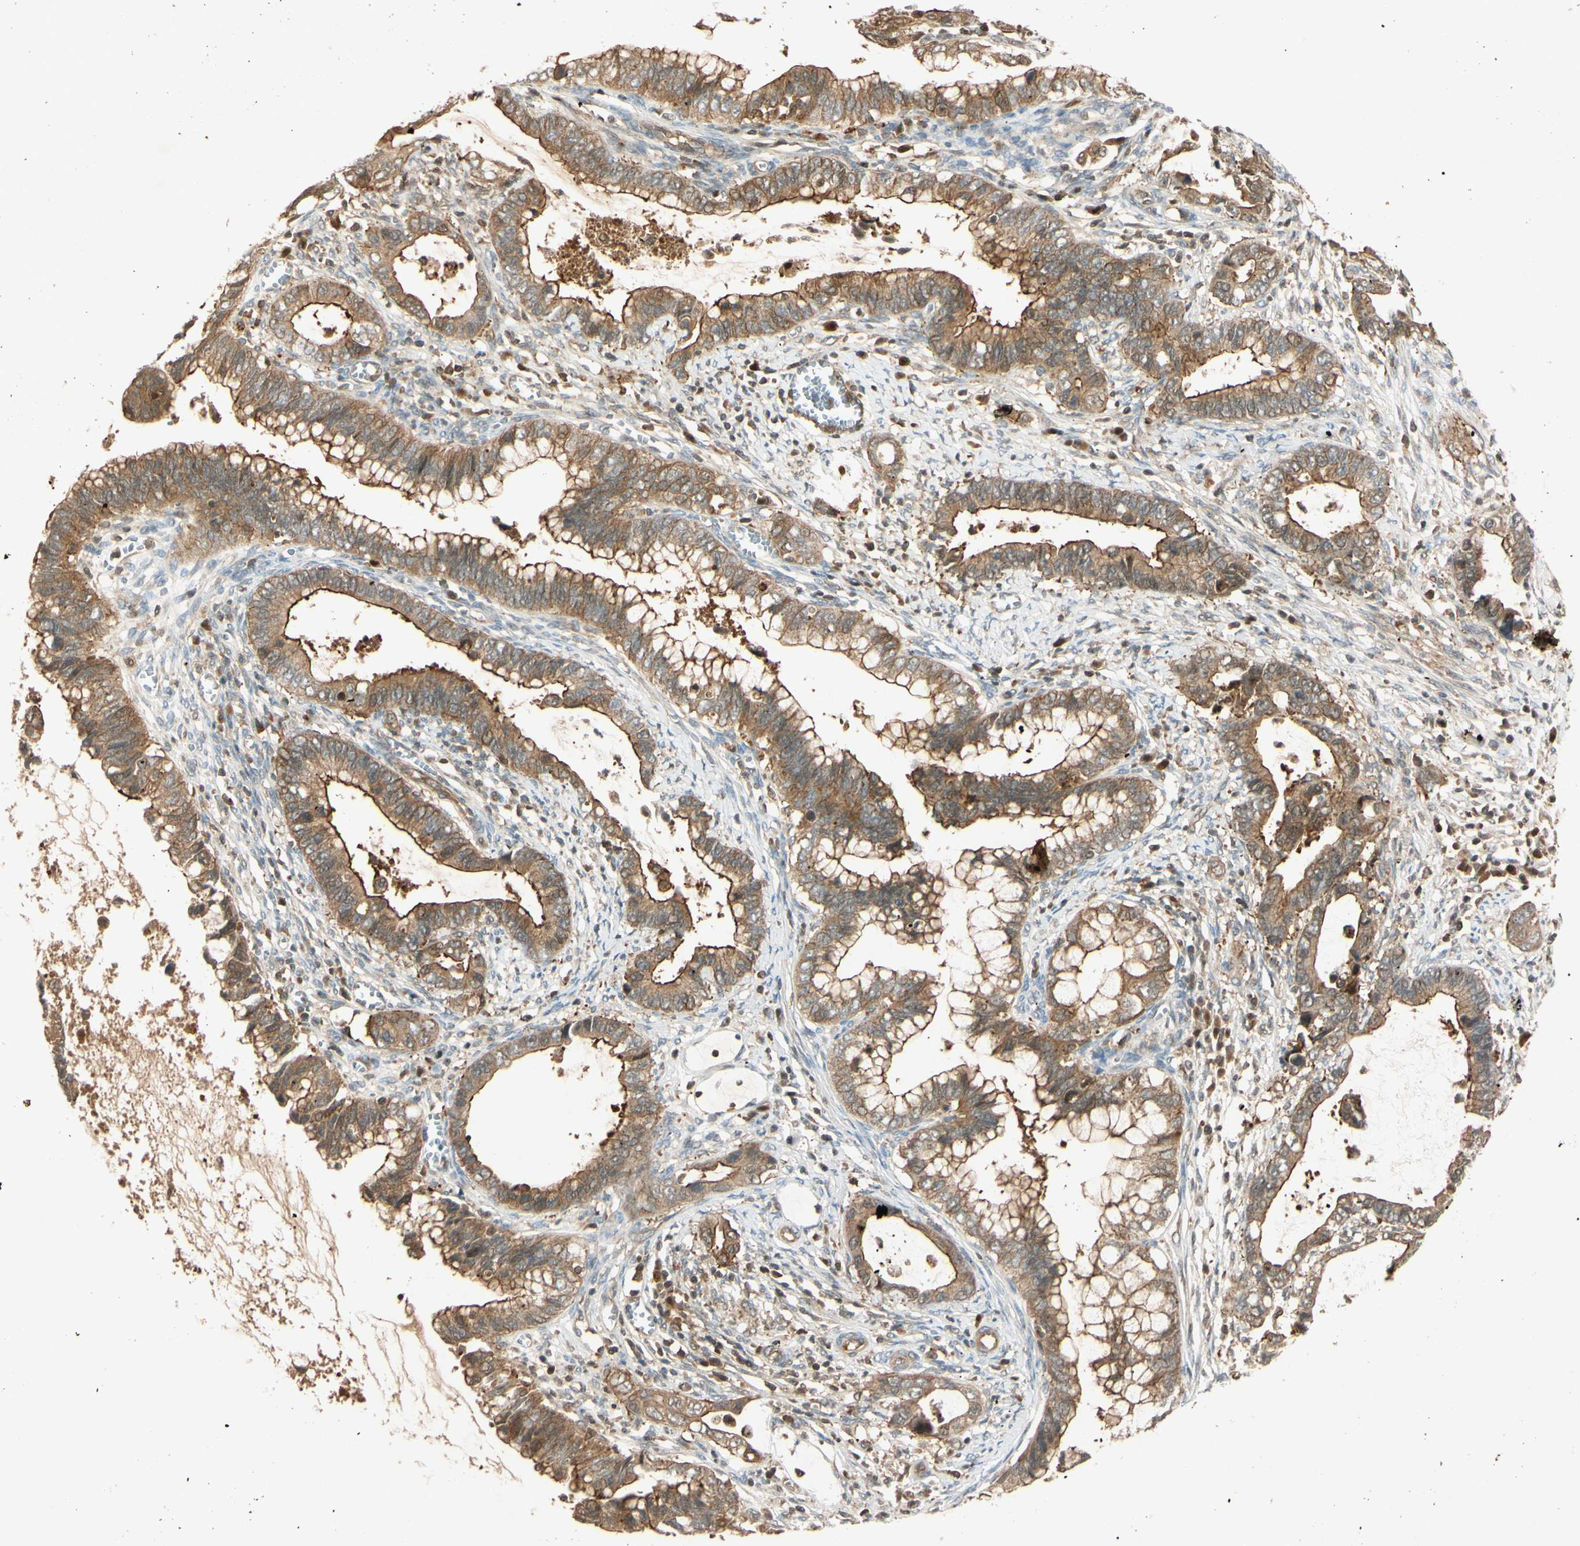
{"staining": {"intensity": "moderate", "quantity": ">75%", "location": "cytoplasmic/membranous"}, "tissue": "cervical cancer", "cell_type": "Tumor cells", "image_type": "cancer", "snomed": [{"axis": "morphology", "description": "Adenocarcinoma, NOS"}, {"axis": "topography", "description": "Cervix"}], "caption": "This micrograph exhibits immunohistochemistry (IHC) staining of cervical cancer (adenocarcinoma), with medium moderate cytoplasmic/membranous staining in approximately >75% of tumor cells.", "gene": "EPHA8", "patient": {"sex": "female", "age": 44}}